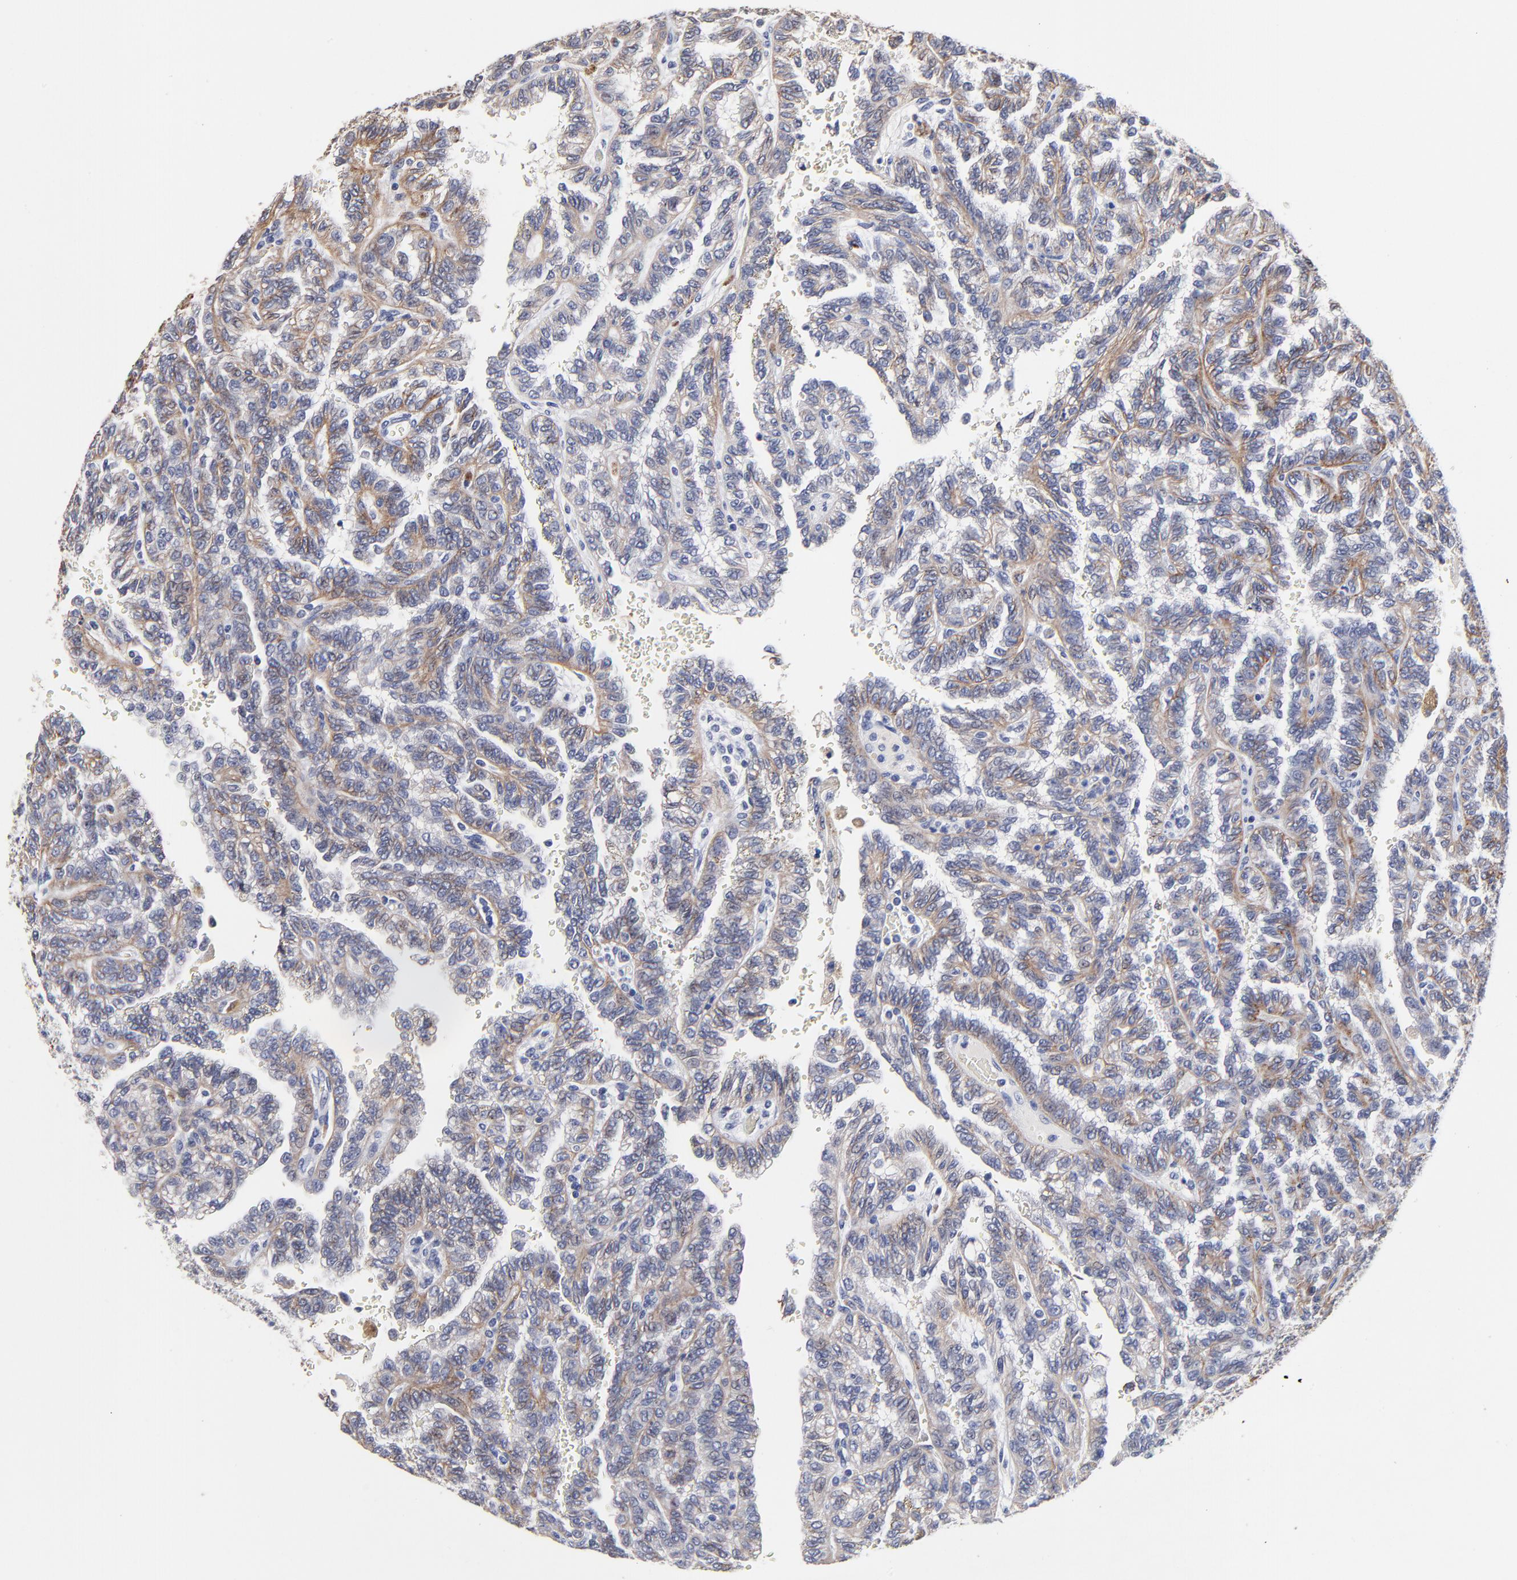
{"staining": {"intensity": "moderate", "quantity": "25%-75%", "location": "cytoplasmic/membranous"}, "tissue": "renal cancer", "cell_type": "Tumor cells", "image_type": "cancer", "snomed": [{"axis": "morphology", "description": "Inflammation, NOS"}, {"axis": "morphology", "description": "Adenocarcinoma, NOS"}, {"axis": "topography", "description": "Kidney"}], "caption": "Immunohistochemical staining of renal cancer reveals medium levels of moderate cytoplasmic/membranous protein positivity in approximately 25%-75% of tumor cells.", "gene": "CXADR", "patient": {"sex": "male", "age": 68}}